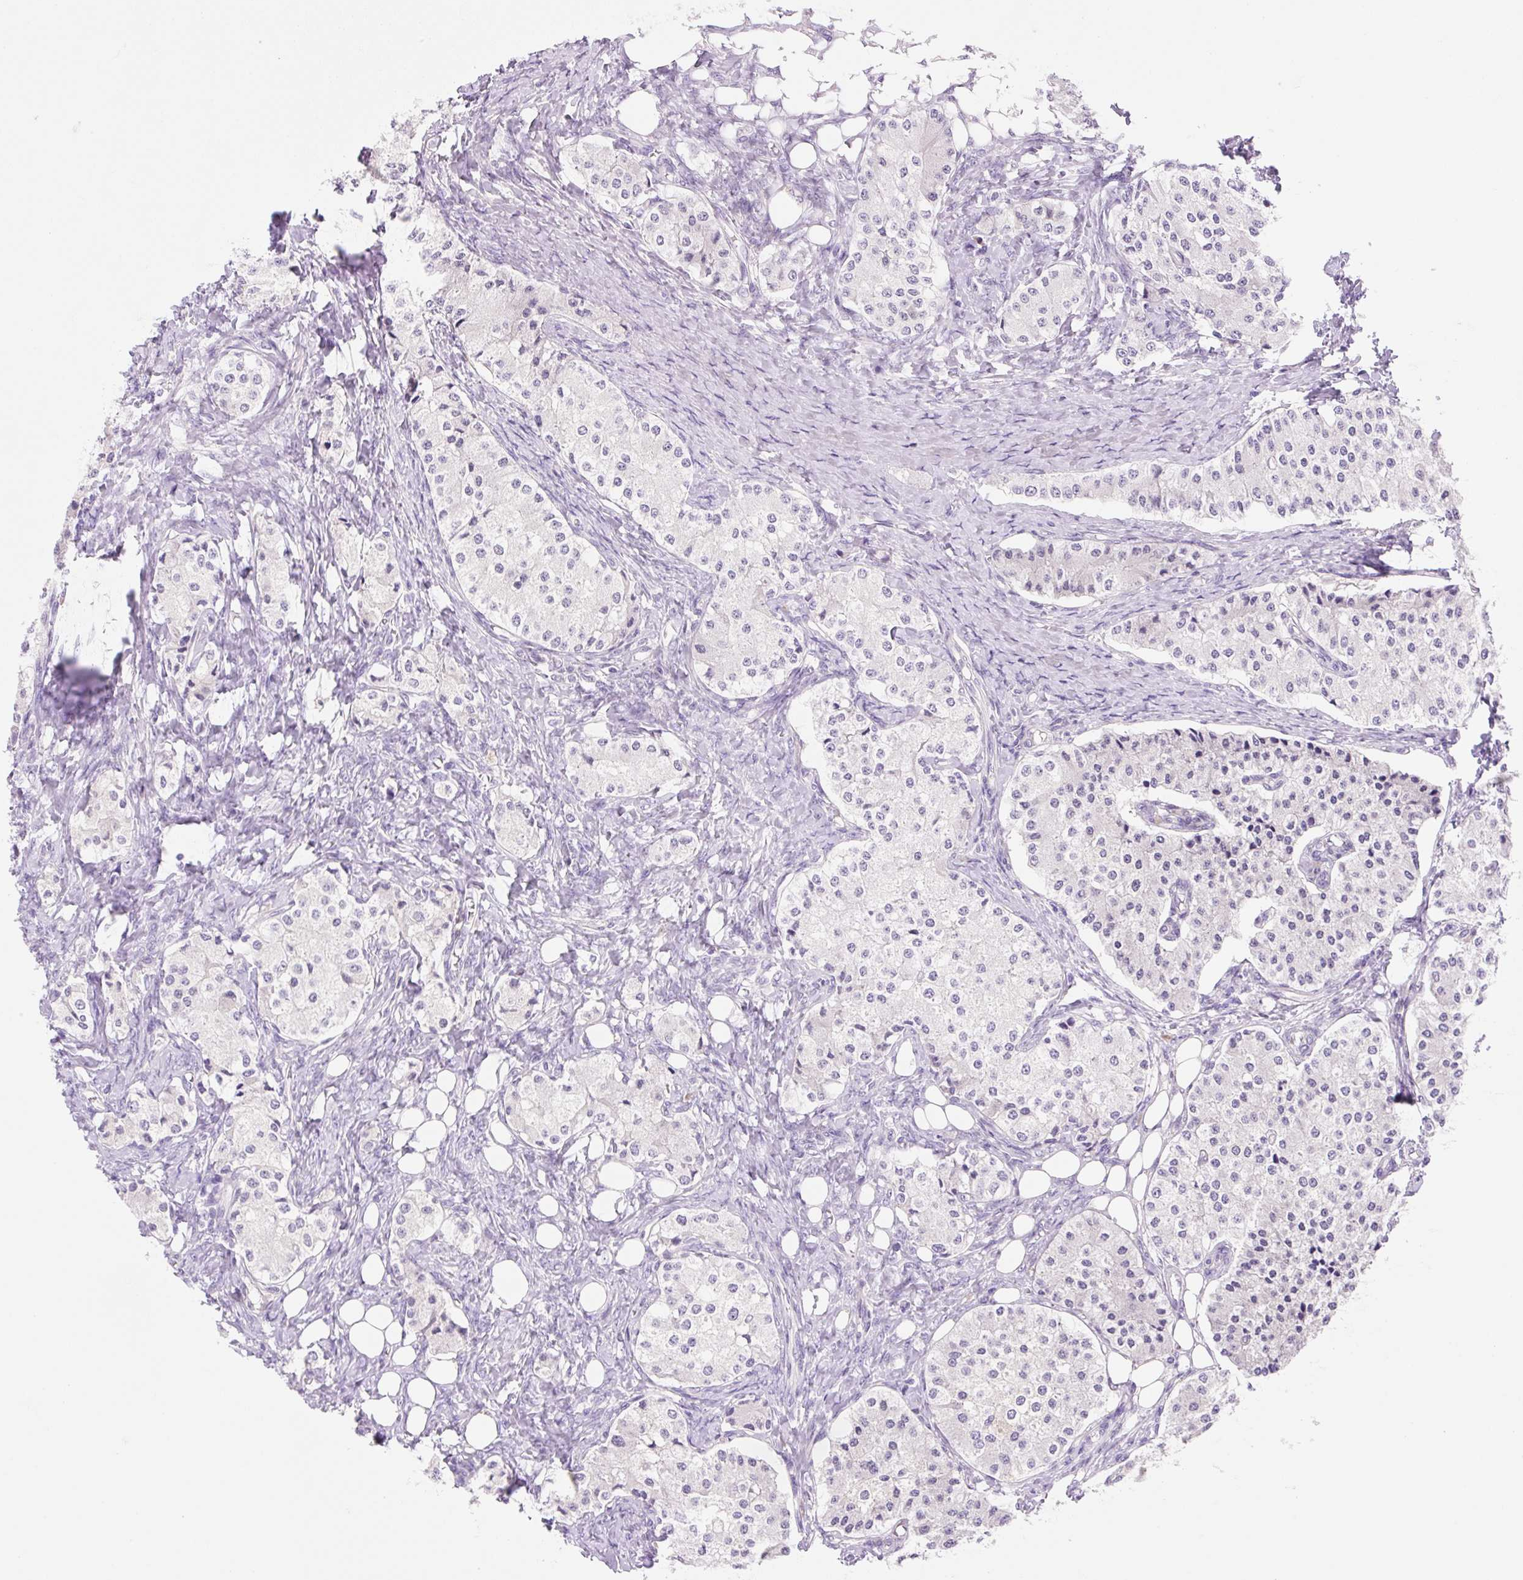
{"staining": {"intensity": "negative", "quantity": "none", "location": "none"}, "tissue": "carcinoid", "cell_type": "Tumor cells", "image_type": "cancer", "snomed": [{"axis": "morphology", "description": "Carcinoid, malignant, NOS"}, {"axis": "topography", "description": "Colon"}], "caption": "Immunohistochemical staining of malignant carcinoid demonstrates no significant positivity in tumor cells. (Immunohistochemistry, brightfield microscopy, high magnification).", "gene": "CELF6", "patient": {"sex": "female", "age": 52}}